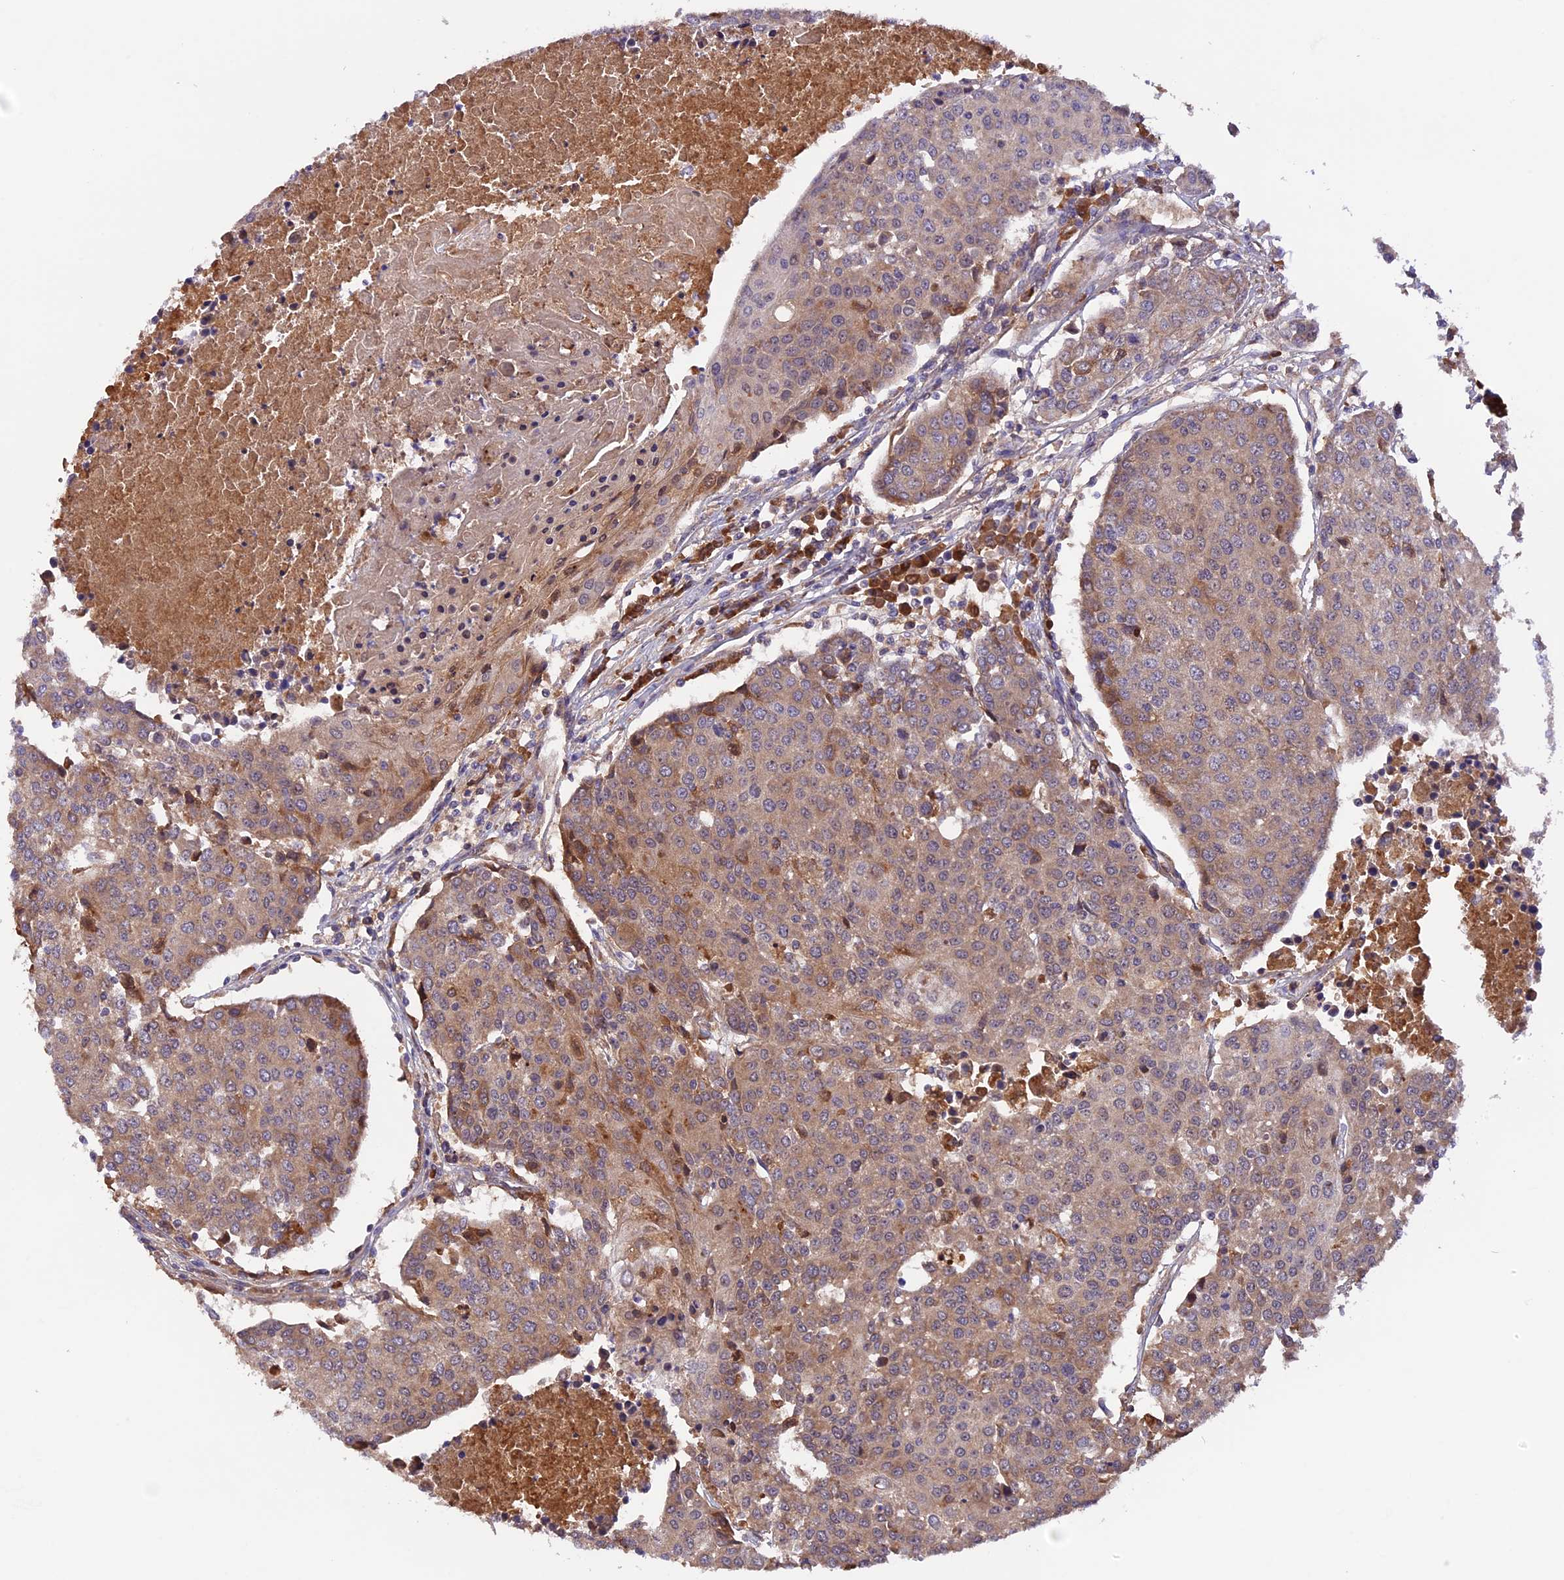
{"staining": {"intensity": "moderate", "quantity": "<25%", "location": "cytoplasmic/membranous"}, "tissue": "urothelial cancer", "cell_type": "Tumor cells", "image_type": "cancer", "snomed": [{"axis": "morphology", "description": "Urothelial carcinoma, High grade"}, {"axis": "topography", "description": "Urinary bladder"}], "caption": "About <25% of tumor cells in human urothelial carcinoma (high-grade) exhibit moderate cytoplasmic/membranous protein expression as visualized by brown immunohistochemical staining.", "gene": "MARK4", "patient": {"sex": "female", "age": 85}}